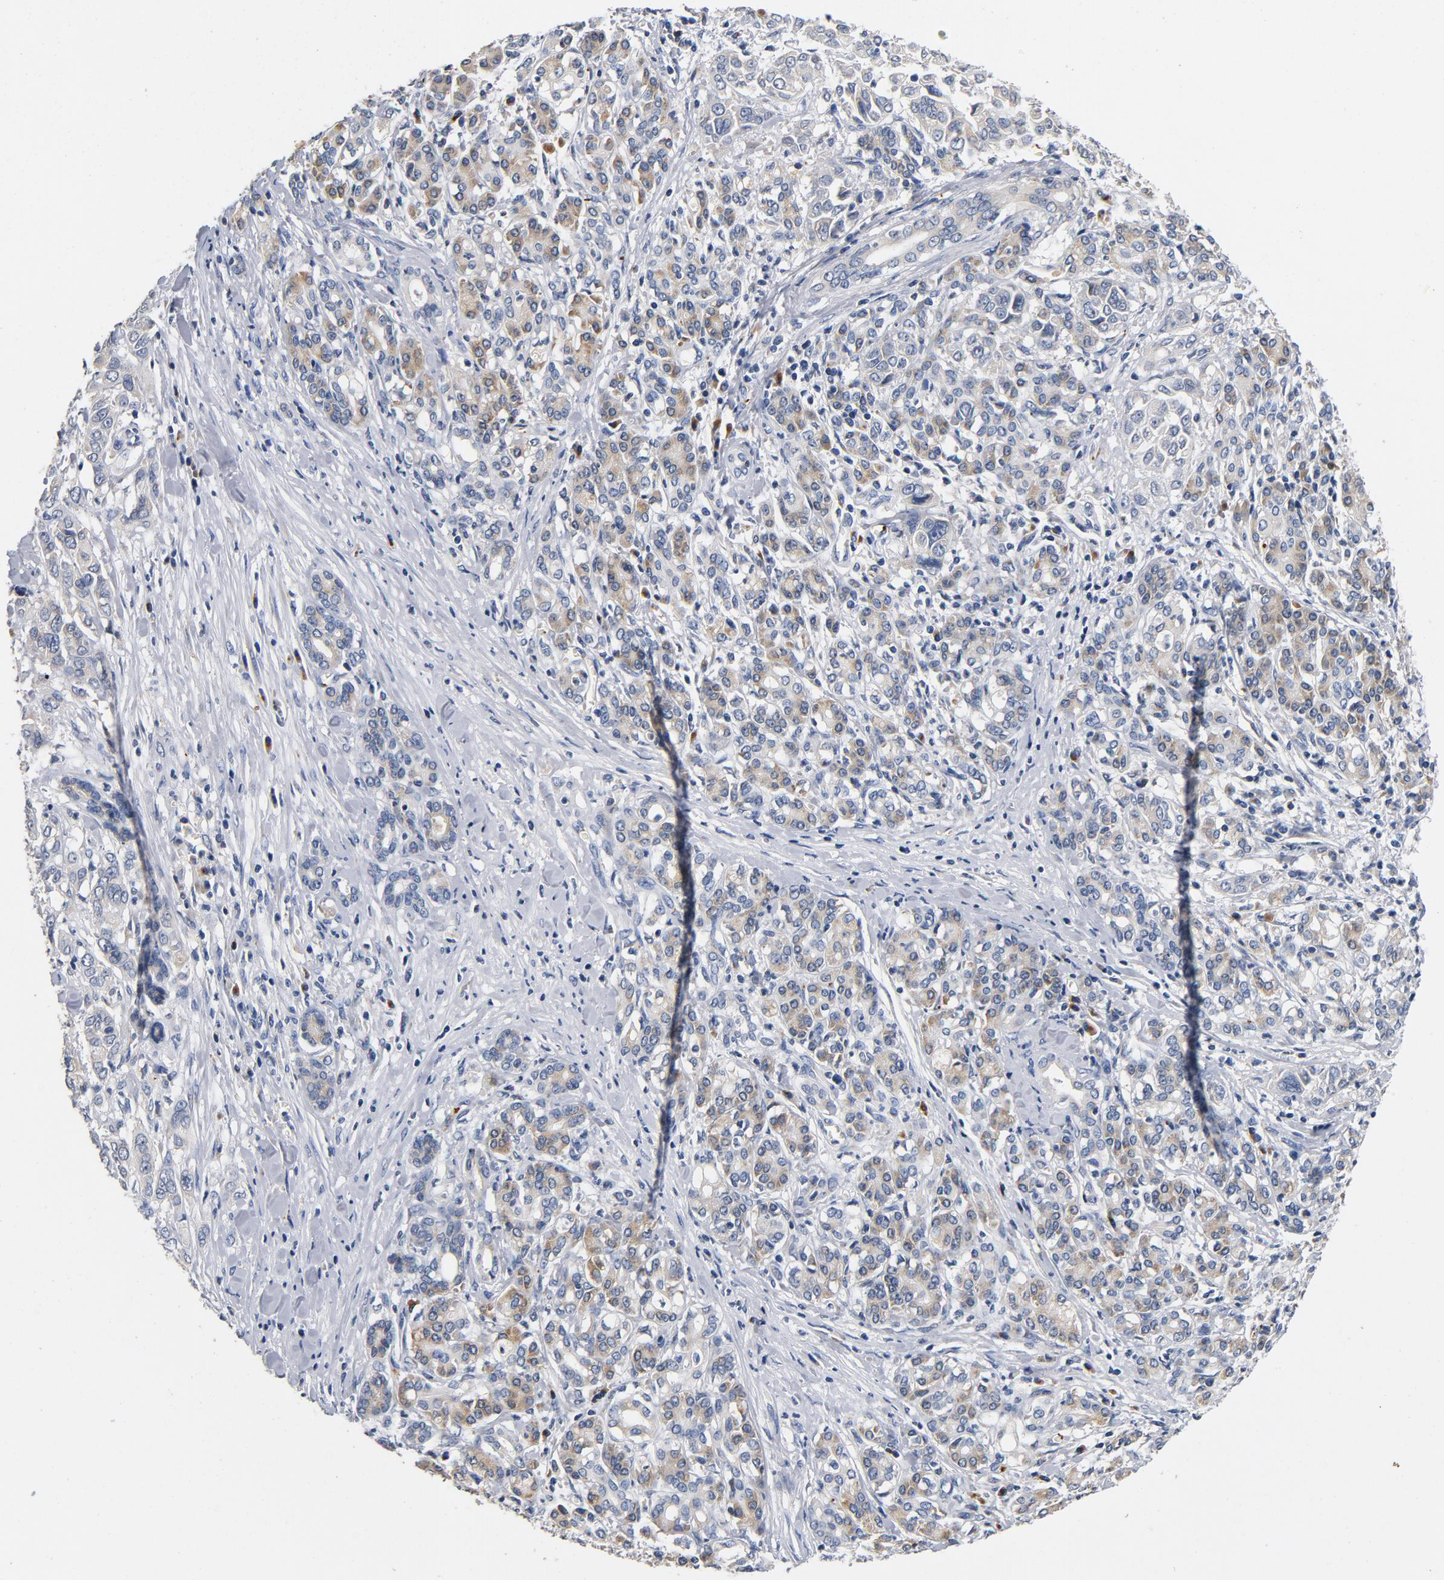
{"staining": {"intensity": "negative", "quantity": "none", "location": "none"}, "tissue": "pancreatic cancer", "cell_type": "Tumor cells", "image_type": "cancer", "snomed": [{"axis": "morphology", "description": "Adenocarcinoma, NOS"}, {"axis": "topography", "description": "Pancreas"}], "caption": "IHC micrograph of pancreatic cancer (adenocarcinoma) stained for a protein (brown), which shows no staining in tumor cells.", "gene": "LMAN2", "patient": {"sex": "female", "age": 52}}